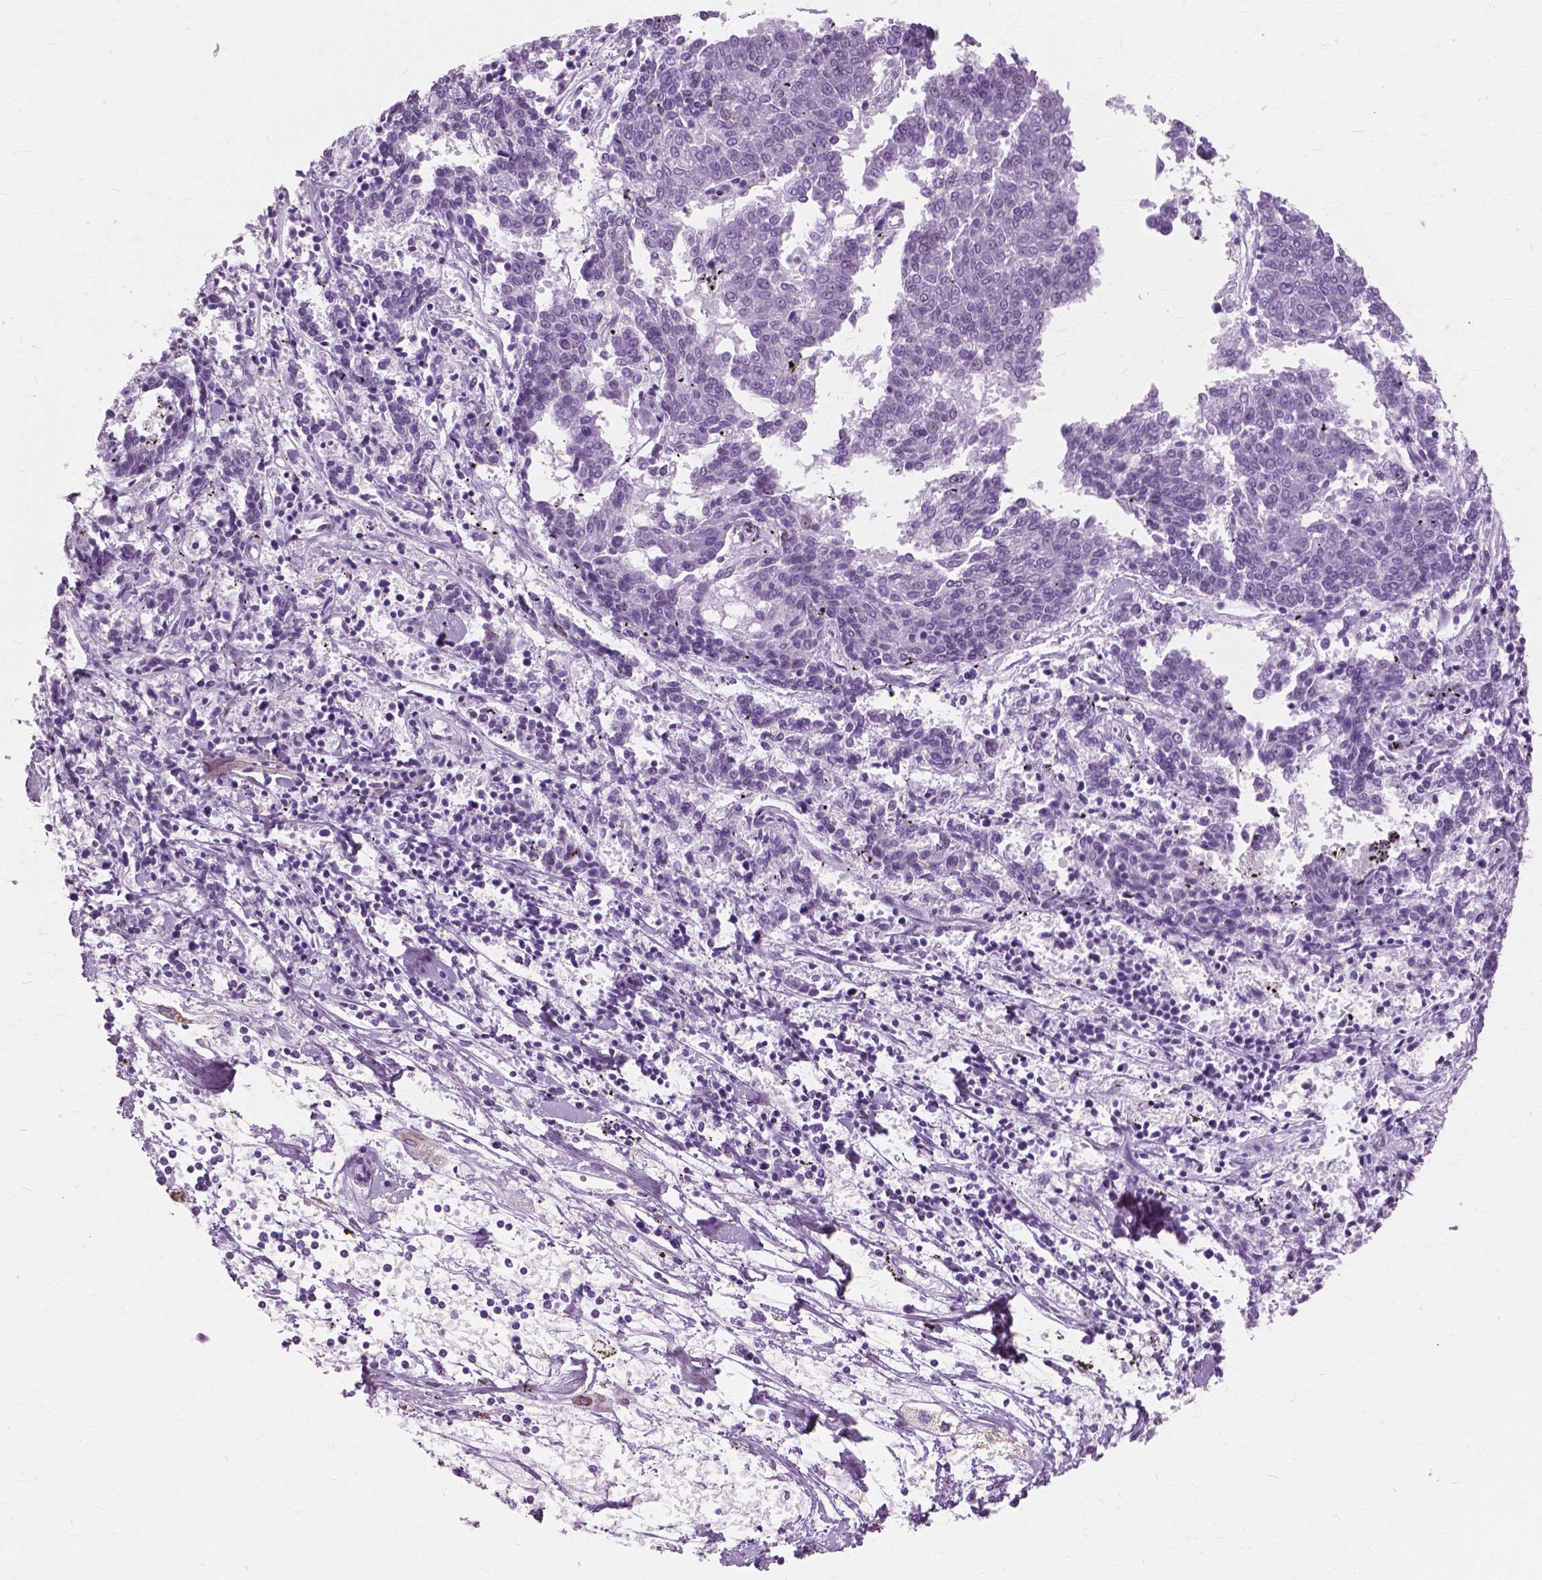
{"staining": {"intensity": "negative", "quantity": "none", "location": "none"}, "tissue": "melanoma", "cell_type": "Tumor cells", "image_type": "cancer", "snomed": [{"axis": "morphology", "description": "Malignant melanoma, NOS"}, {"axis": "topography", "description": "Skin"}], "caption": "Immunohistochemistry (IHC) image of neoplastic tissue: human melanoma stained with DAB (3,3'-diaminobenzidine) shows no significant protein expression in tumor cells. (IHC, brightfield microscopy, high magnification).", "gene": "SFTPD", "patient": {"sex": "female", "age": 72}}